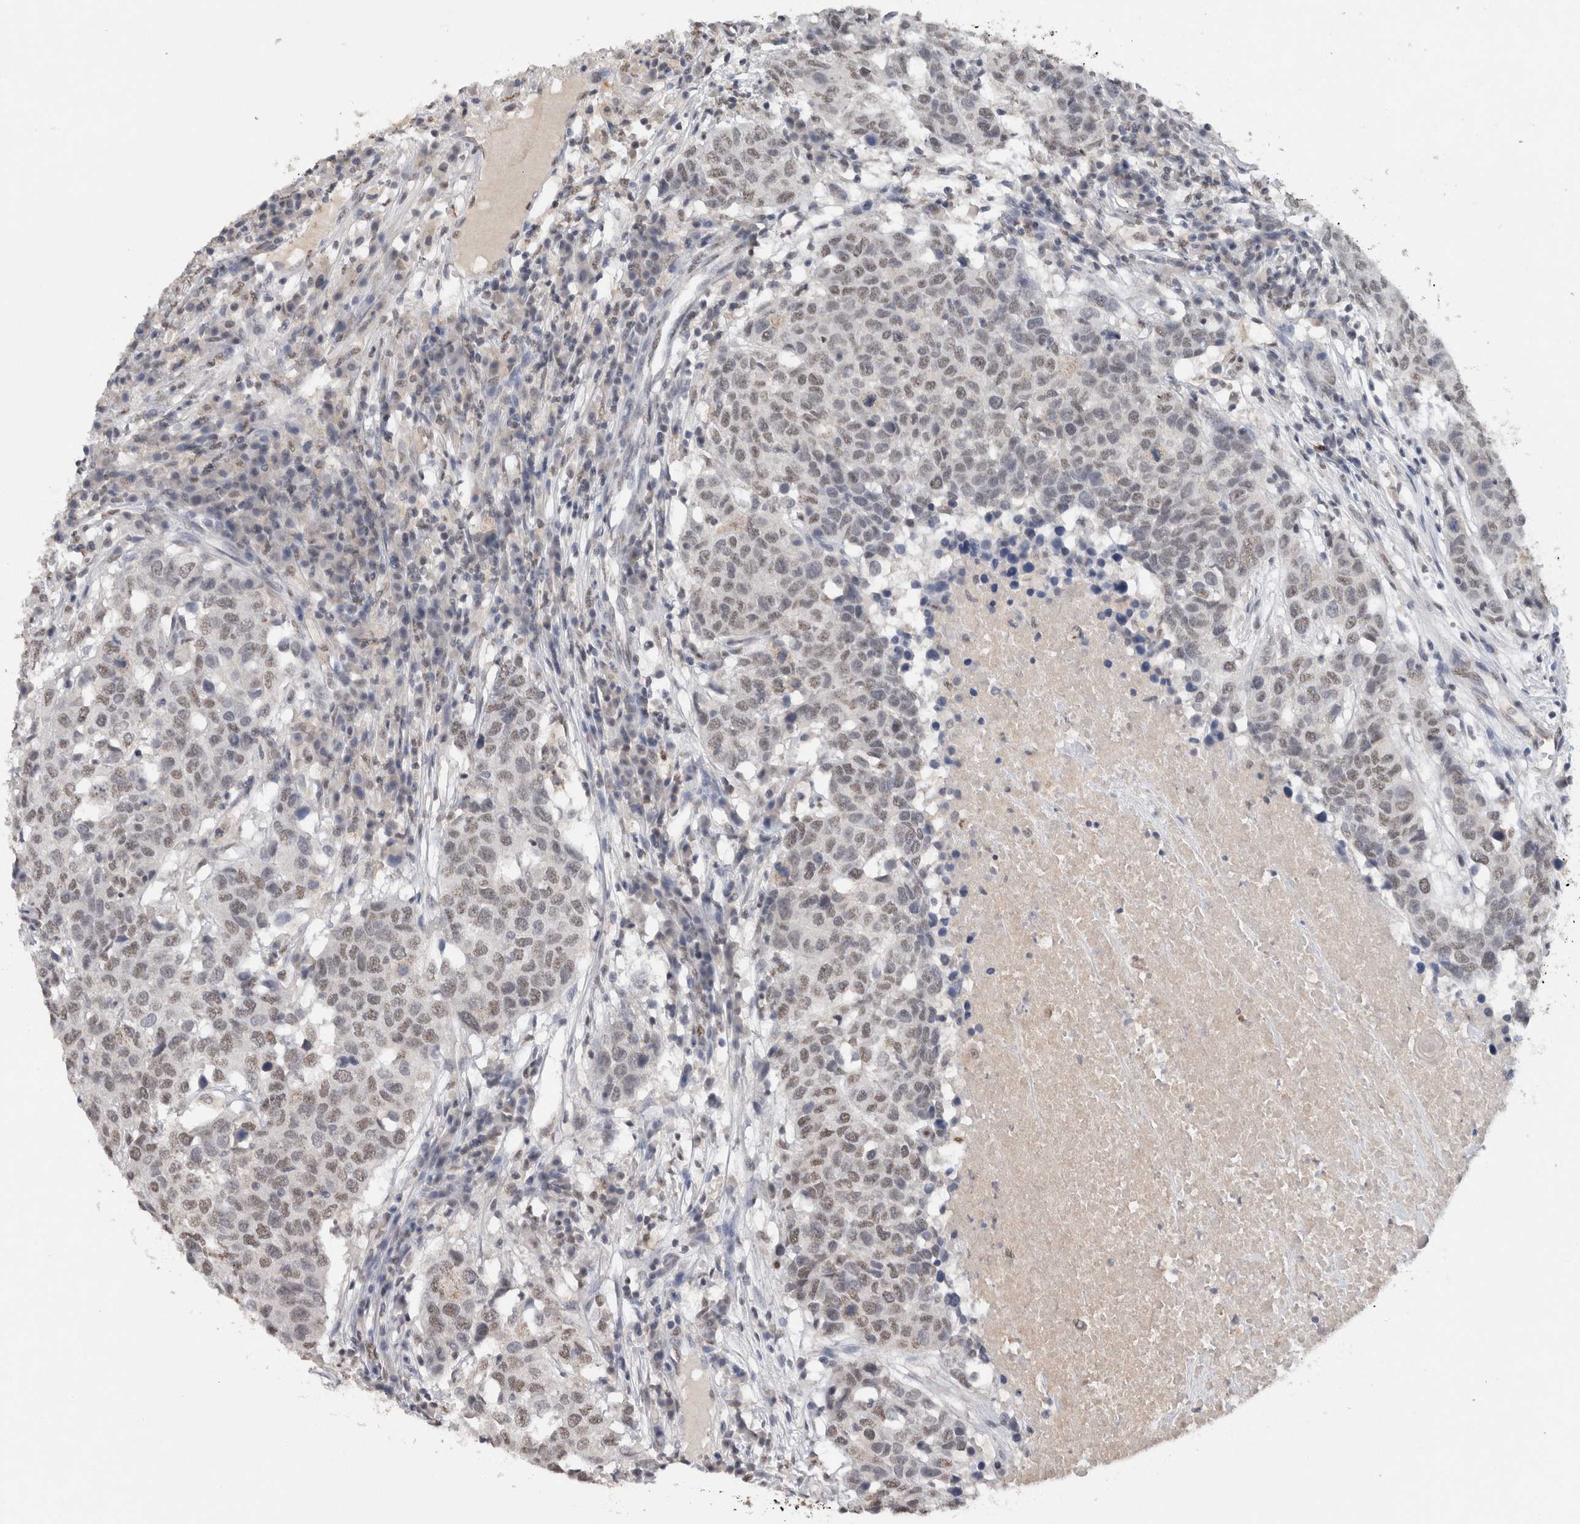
{"staining": {"intensity": "negative", "quantity": "none", "location": "none"}, "tissue": "head and neck cancer", "cell_type": "Tumor cells", "image_type": "cancer", "snomed": [{"axis": "morphology", "description": "Squamous cell carcinoma, NOS"}, {"axis": "topography", "description": "Head-Neck"}], "caption": "Micrograph shows no protein positivity in tumor cells of squamous cell carcinoma (head and neck) tissue. (DAB immunohistochemistry visualized using brightfield microscopy, high magnification).", "gene": "RPS6KA2", "patient": {"sex": "male", "age": 66}}